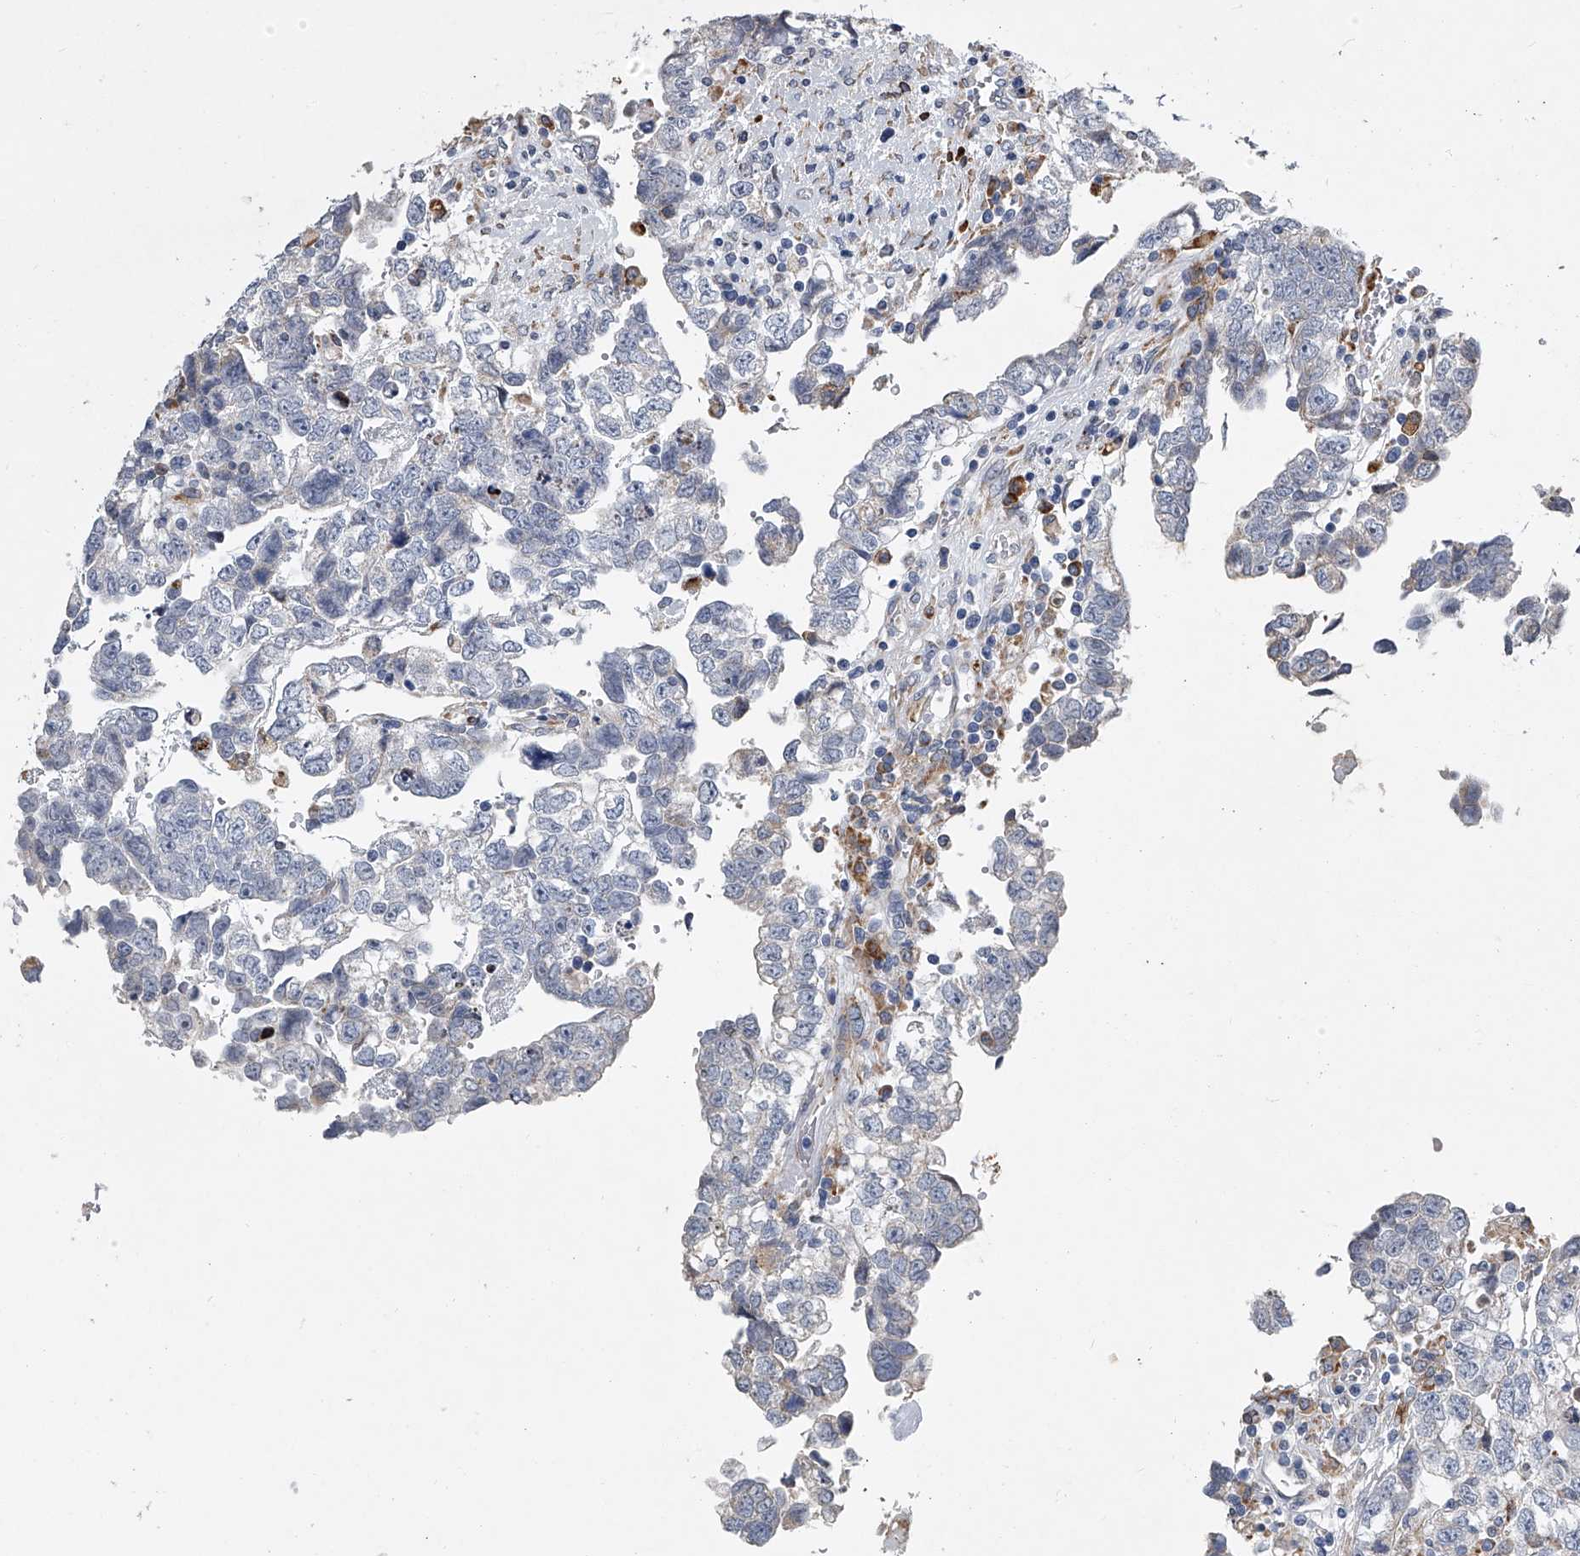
{"staining": {"intensity": "negative", "quantity": "none", "location": "none"}, "tissue": "testis cancer", "cell_type": "Tumor cells", "image_type": "cancer", "snomed": [{"axis": "morphology", "description": "Carcinoma, Embryonal, NOS"}, {"axis": "topography", "description": "Testis"}], "caption": "This is a photomicrograph of IHC staining of testis cancer, which shows no expression in tumor cells.", "gene": "TMEM63C", "patient": {"sex": "male", "age": 37}}